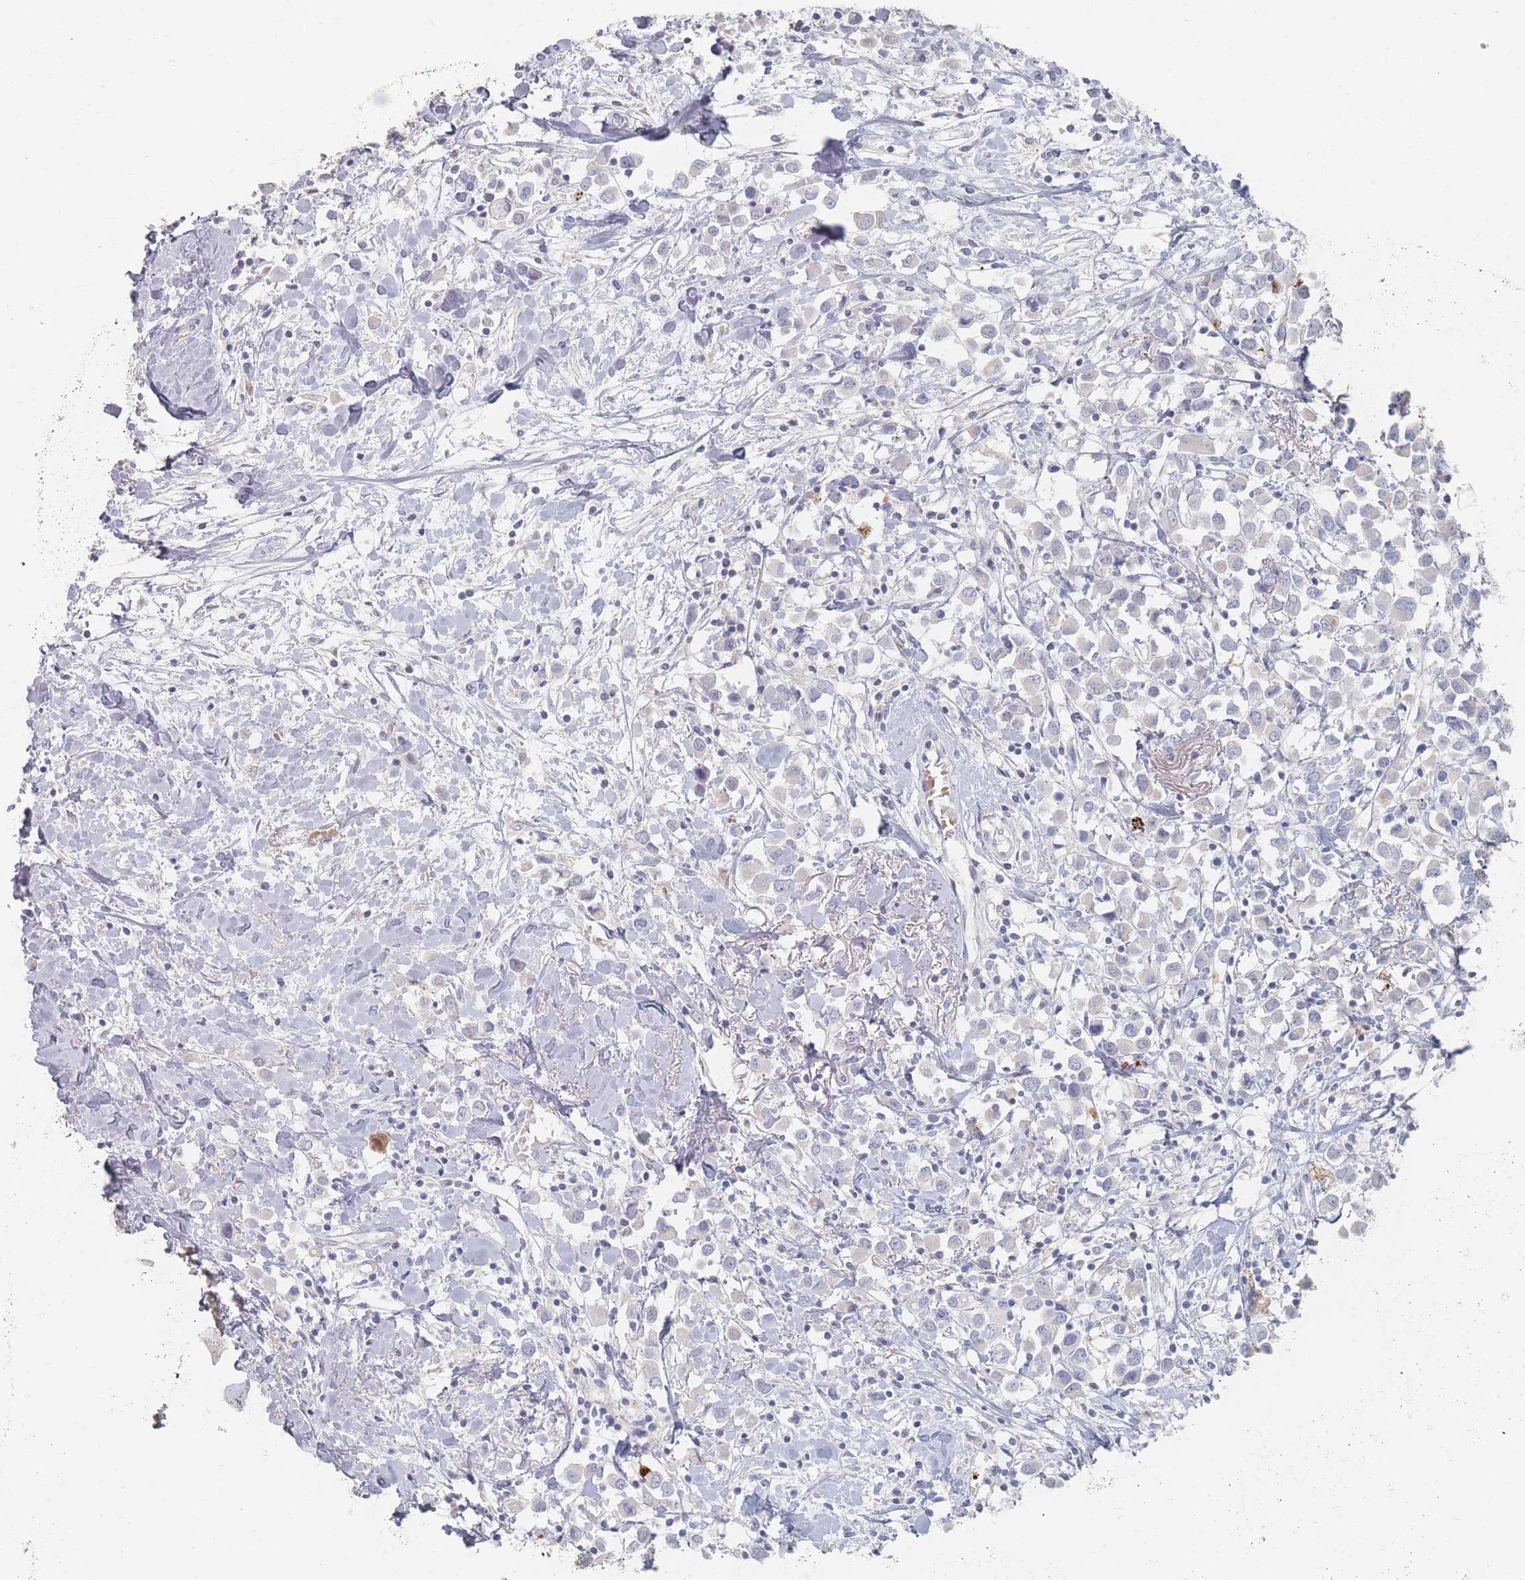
{"staining": {"intensity": "negative", "quantity": "none", "location": "none"}, "tissue": "breast cancer", "cell_type": "Tumor cells", "image_type": "cancer", "snomed": [{"axis": "morphology", "description": "Duct carcinoma"}, {"axis": "topography", "description": "Breast"}], "caption": "Immunohistochemistry micrograph of breast cancer (intraductal carcinoma) stained for a protein (brown), which displays no expression in tumor cells.", "gene": "HELZ2", "patient": {"sex": "female", "age": 61}}